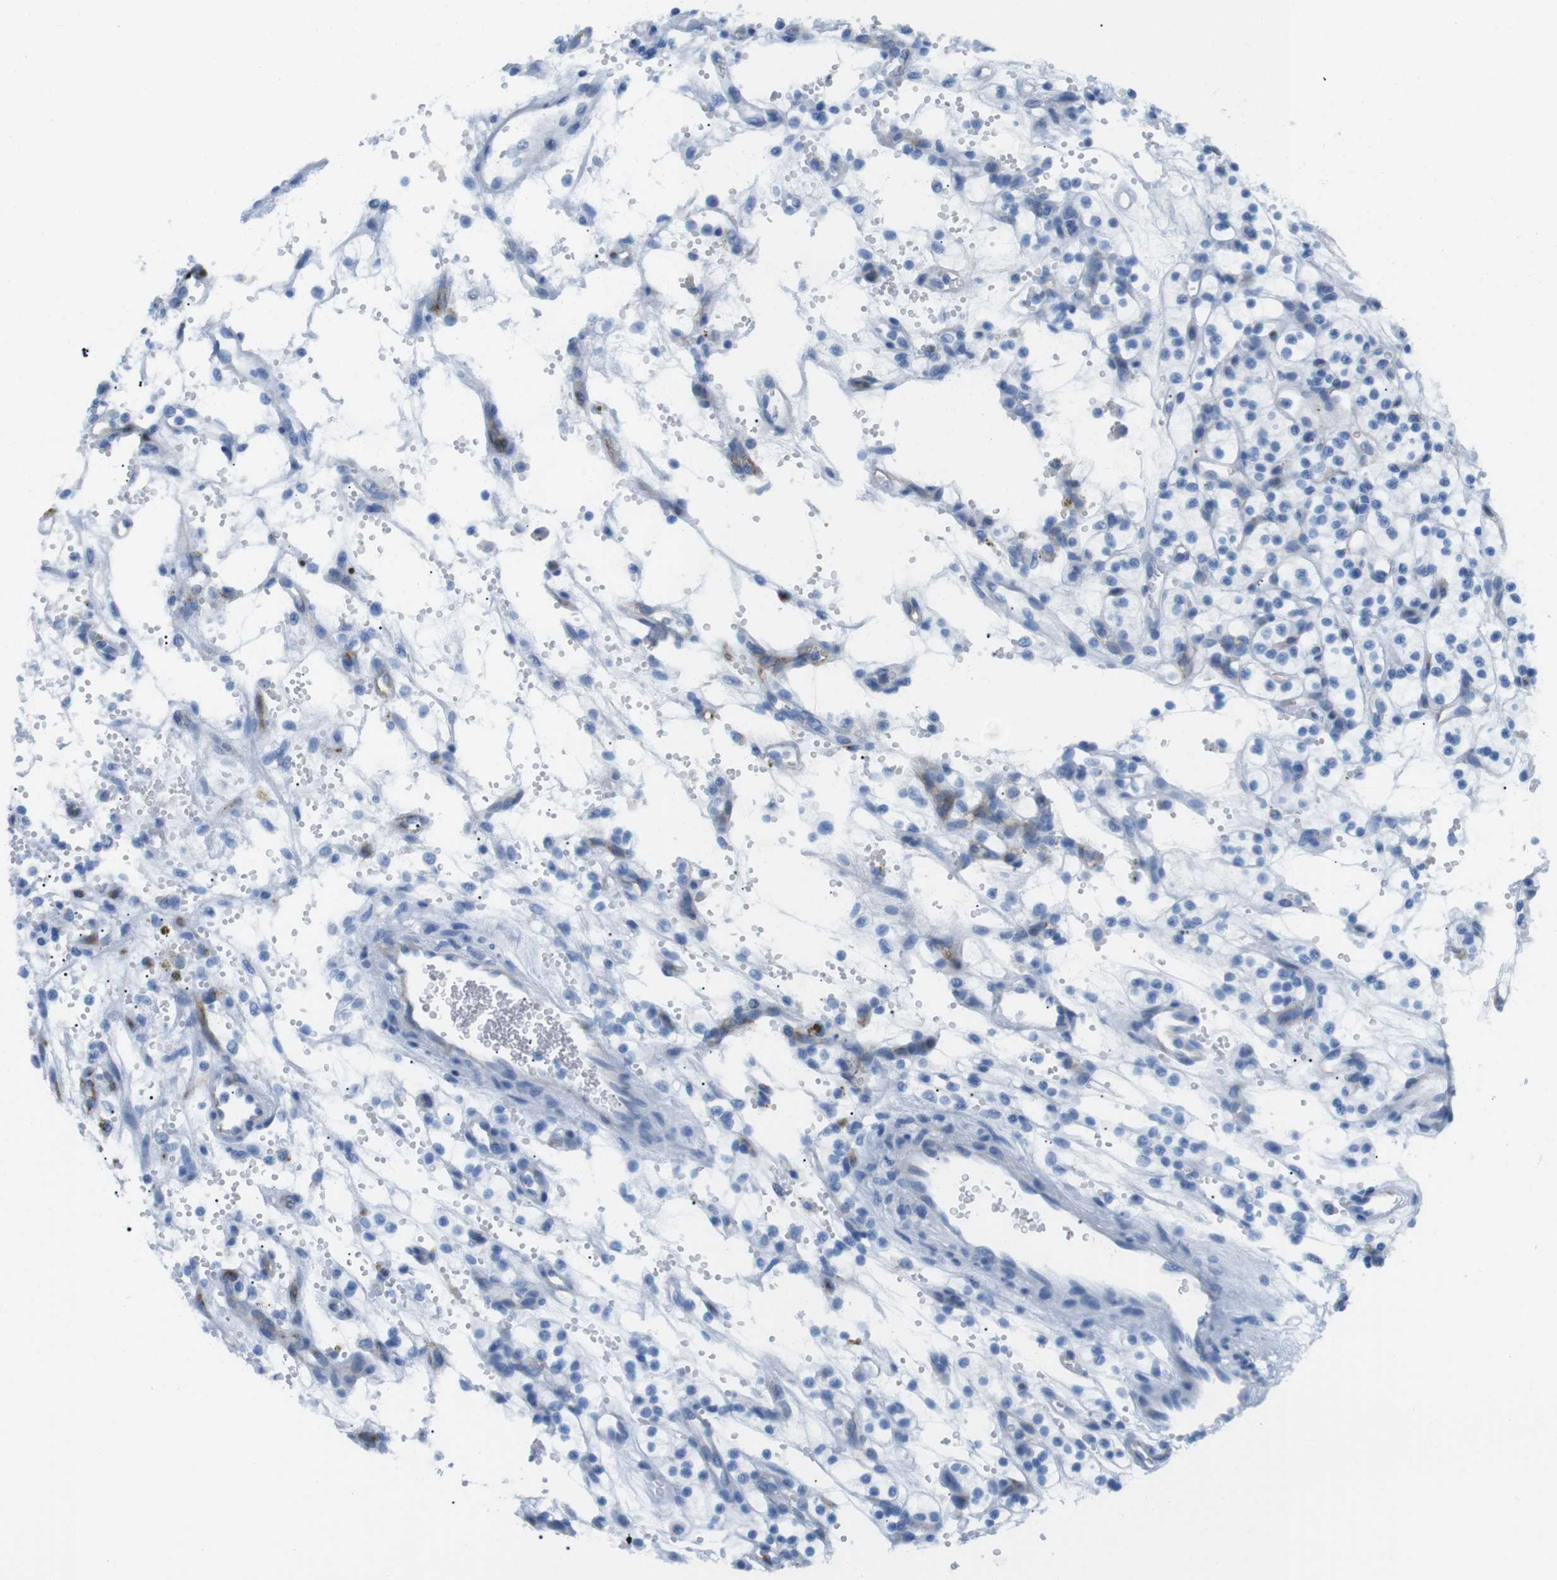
{"staining": {"intensity": "negative", "quantity": "none", "location": "none"}, "tissue": "renal cancer", "cell_type": "Tumor cells", "image_type": "cancer", "snomed": [{"axis": "morphology", "description": "Adenocarcinoma, NOS"}, {"axis": "topography", "description": "Kidney"}], "caption": "Micrograph shows no significant protein positivity in tumor cells of renal cancer (adenocarcinoma).", "gene": "TNFRSF4", "patient": {"sex": "female", "age": 57}}